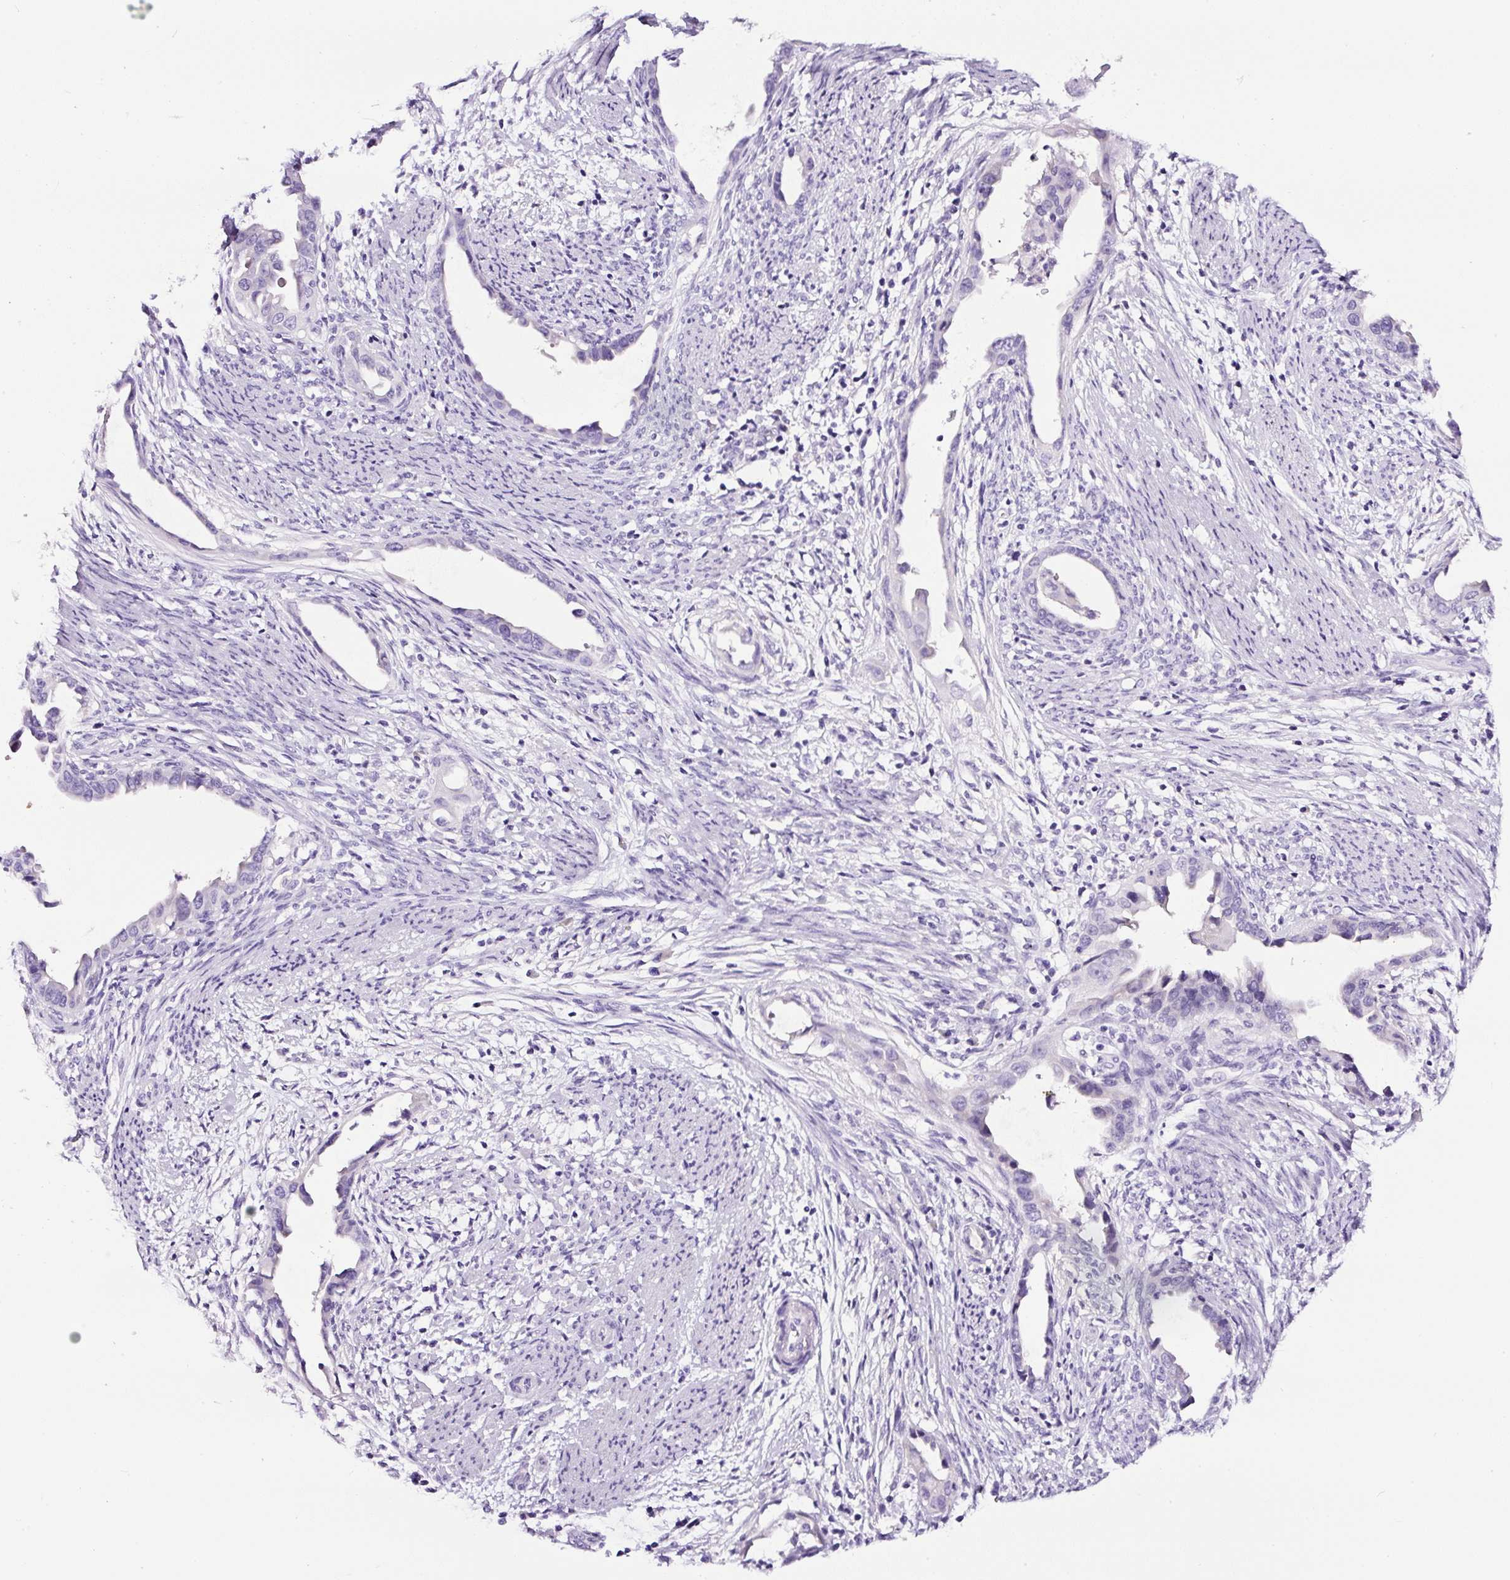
{"staining": {"intensity": "negative", "quantity": "none", "location": "none"}, "tissue": "endometrial cancer", "cell_type": "Tumor cells", "image_type": "cancer", "snomed": [{"axis": "morphology", "description": "Adenocarcinoma, NOS"}, {"axis": "topography", "description": "Endometrium"}], "caption": "Human endometrial cancer (adenocarcinoma) stained for a protein using immunohistochemistry exhibits no positivity in tumor cells.", "gene": "SP8", "patient": {"sex": "female", "age": 57}}